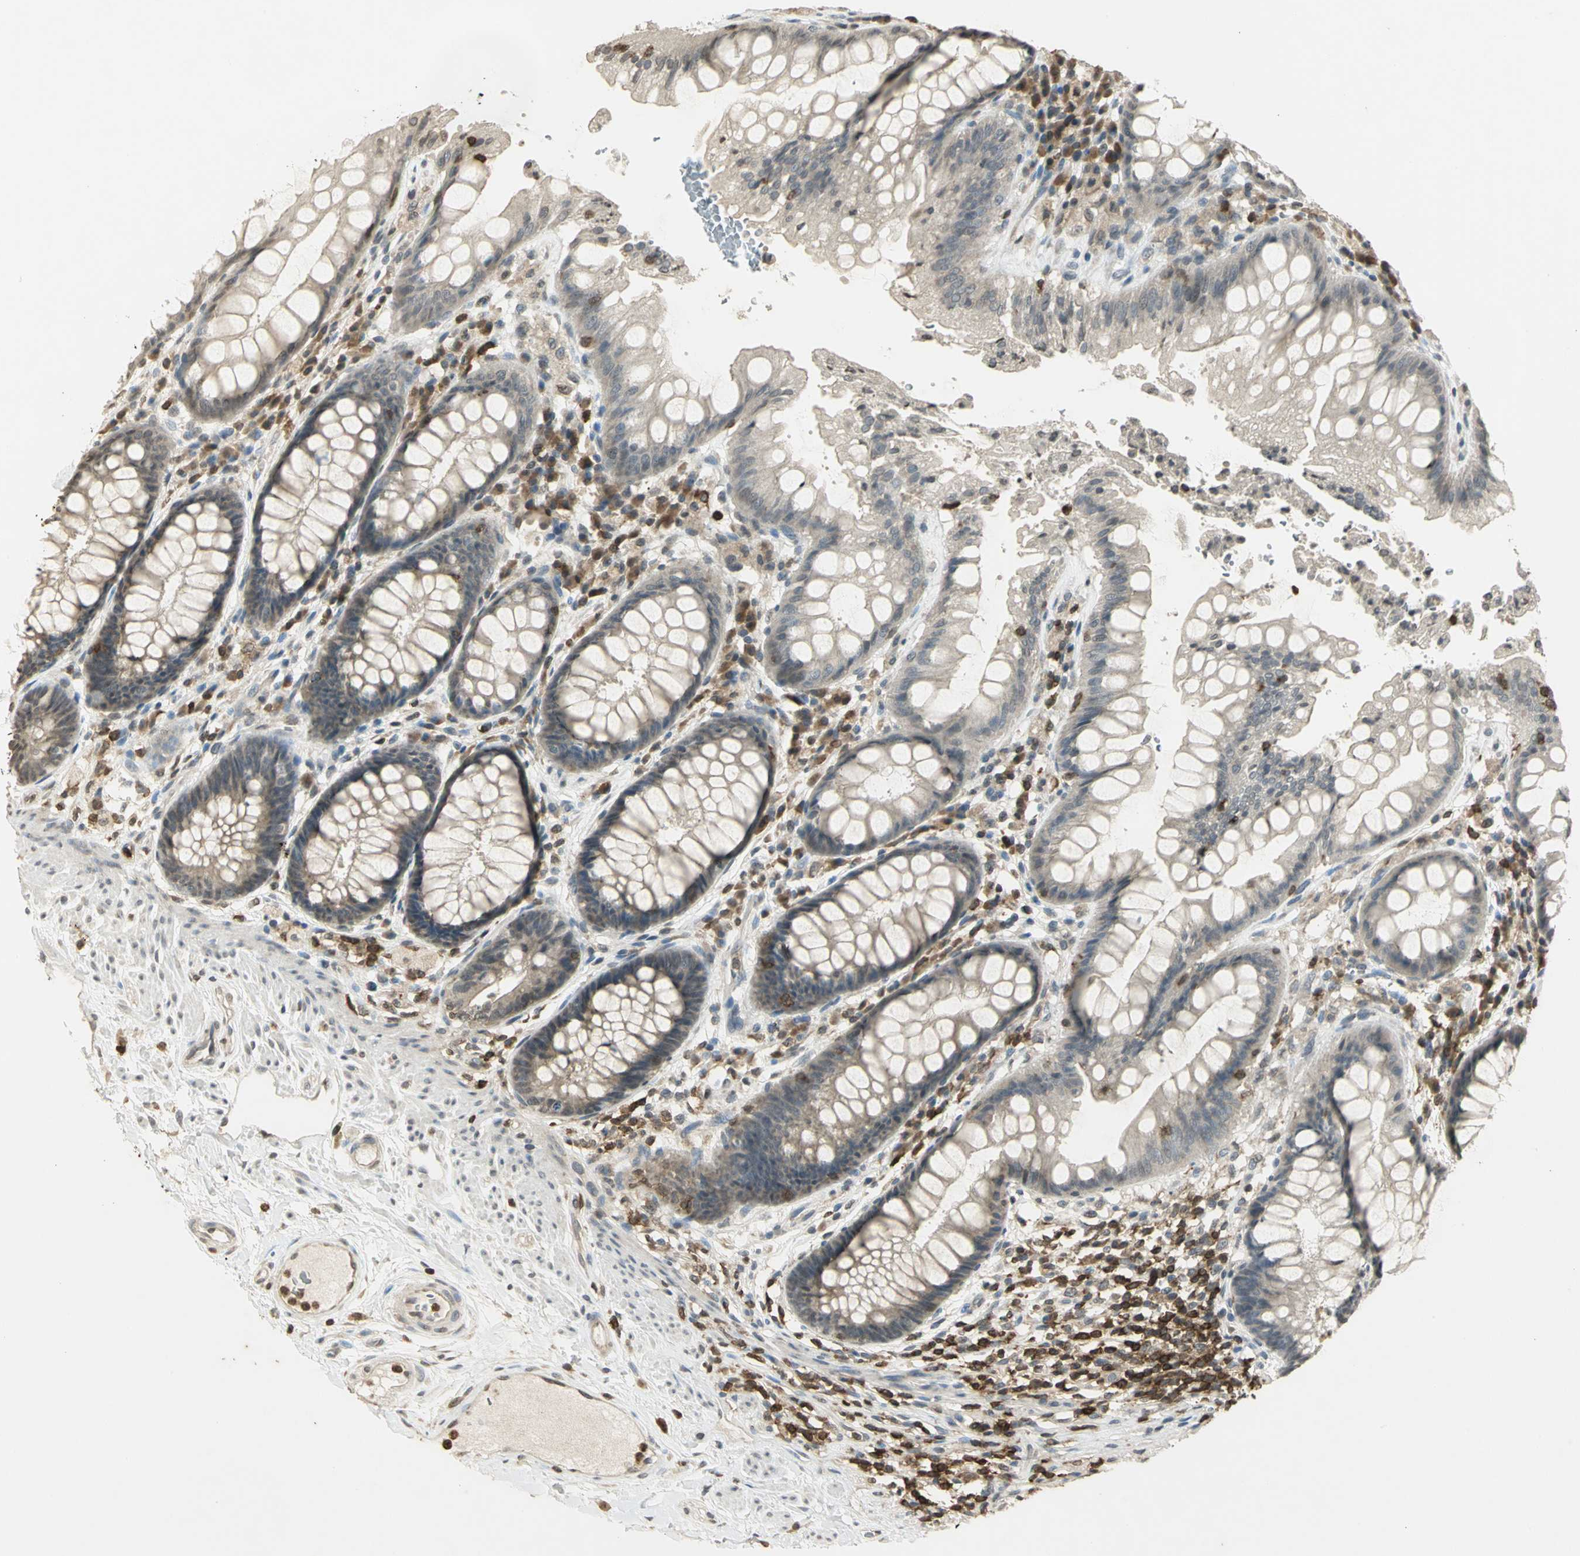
{"staining": {"intensity": "weak", "quantity": "<25%", "location": "cytoplasmic/membranous"}, "tissue": "rectum", "cell_type": "Glandular cells", "image_type": "normal", "snomed": [{"axis": "morphology", "description": "Normal tissue, NOS"}, {"axis": "topography", "description": "Rectum"}], "caption": "DAB (3,3'-diaminobenzidine) immunohistochemical staining of unremarkable human rectum shows no significant positivity in glandular cells. (Stains: DAB IHC with hematoxylin counter stain, Microscopy: brightfield microscopy at high magnification).", "gene": "IL16", "patient": {"sex": "female", "age": 46}}